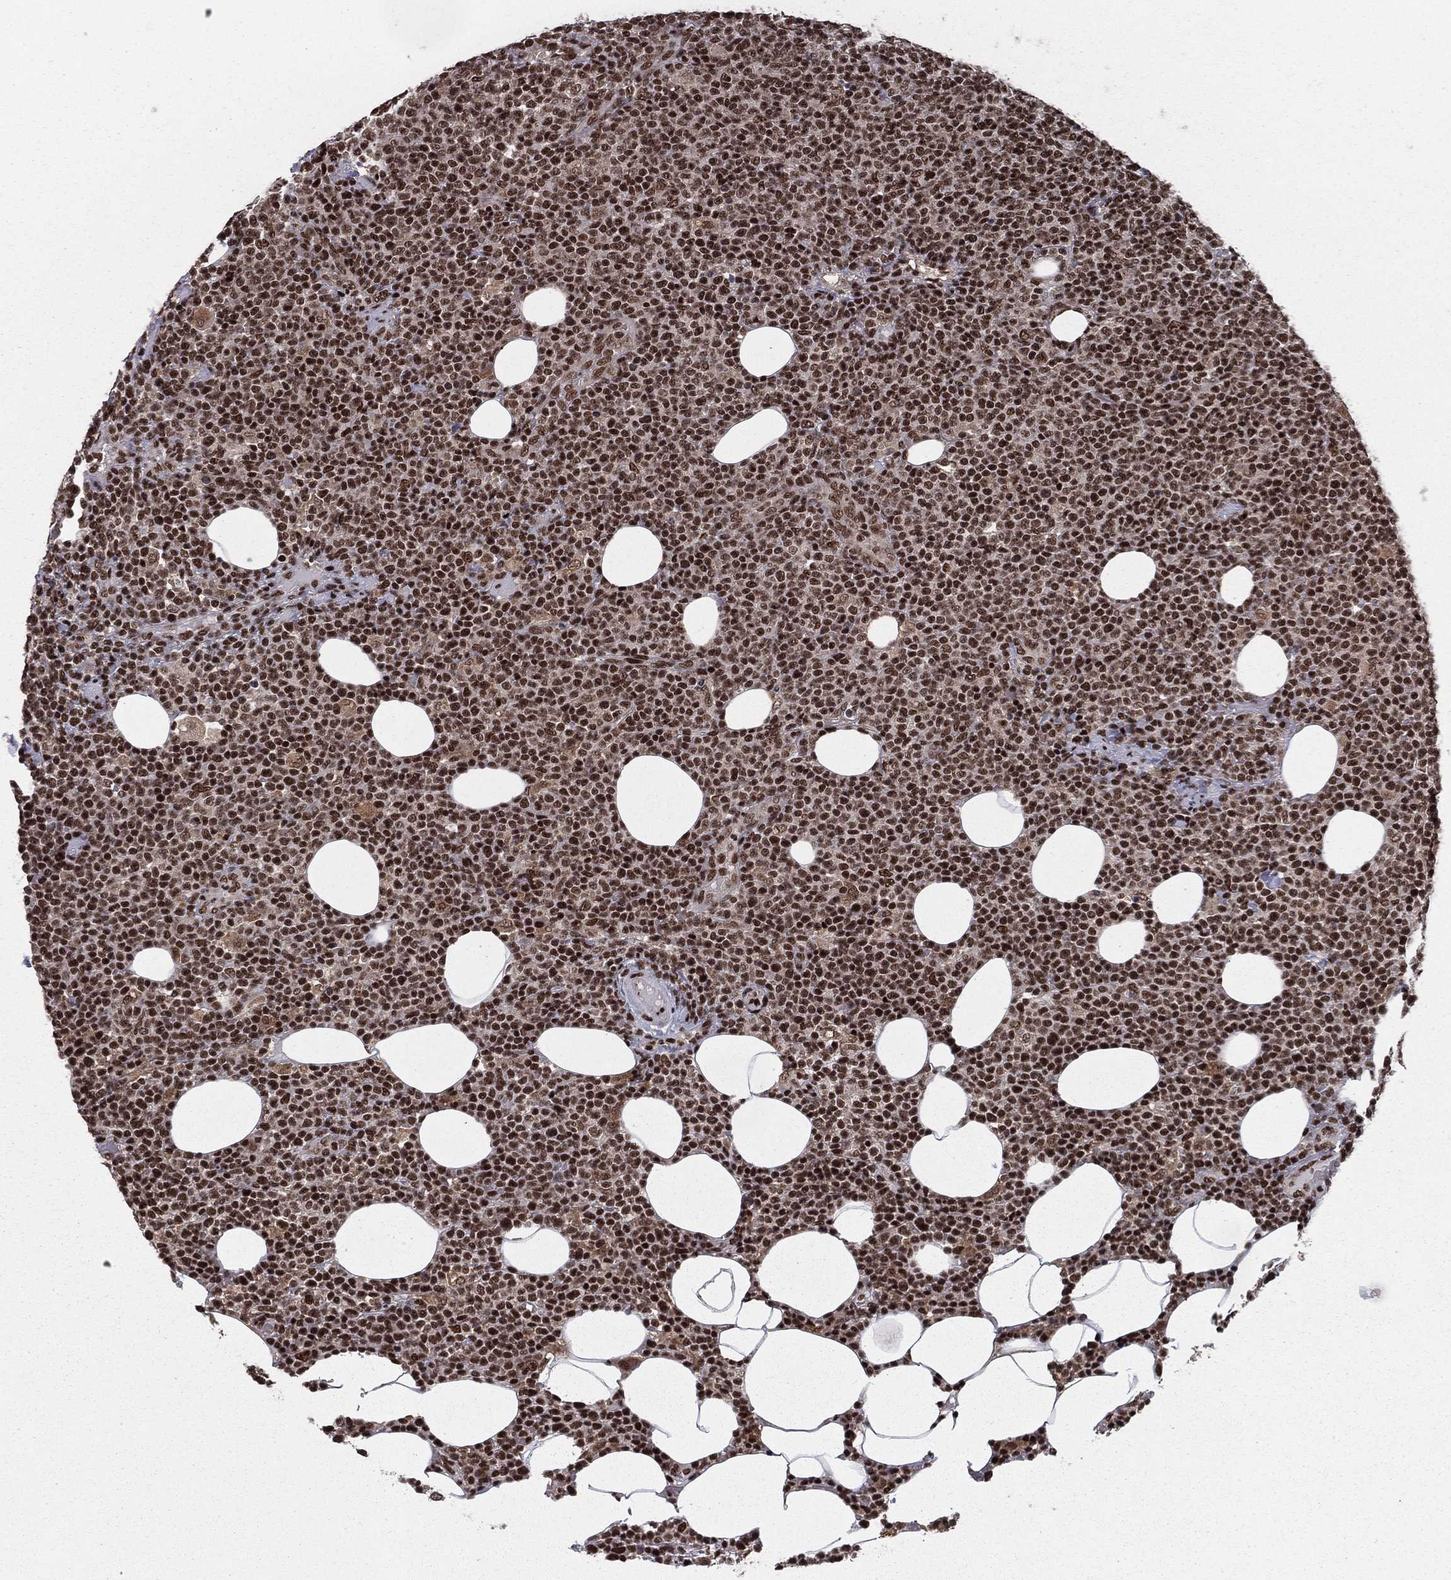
{"staining": {"intensity": "strong", "quantity": ">75%", "location": "nuclear"}, "tissue": "lymphoma", "cell_type": "Tumor cells", "image_type": "cancer", "snomed": [{"axis": "morphology", "description": "Malignant lymphoma, non-Hodgkin's type, High grade"}, {"axis": "topography", "description": "Lymph node"}], "caption": "Protein expression analysis of lymphoma shows strong nuclear expression in about >75% of tumor cells.", "gene": "NFYB", "patient": {"sex": "male", "age": 61}}